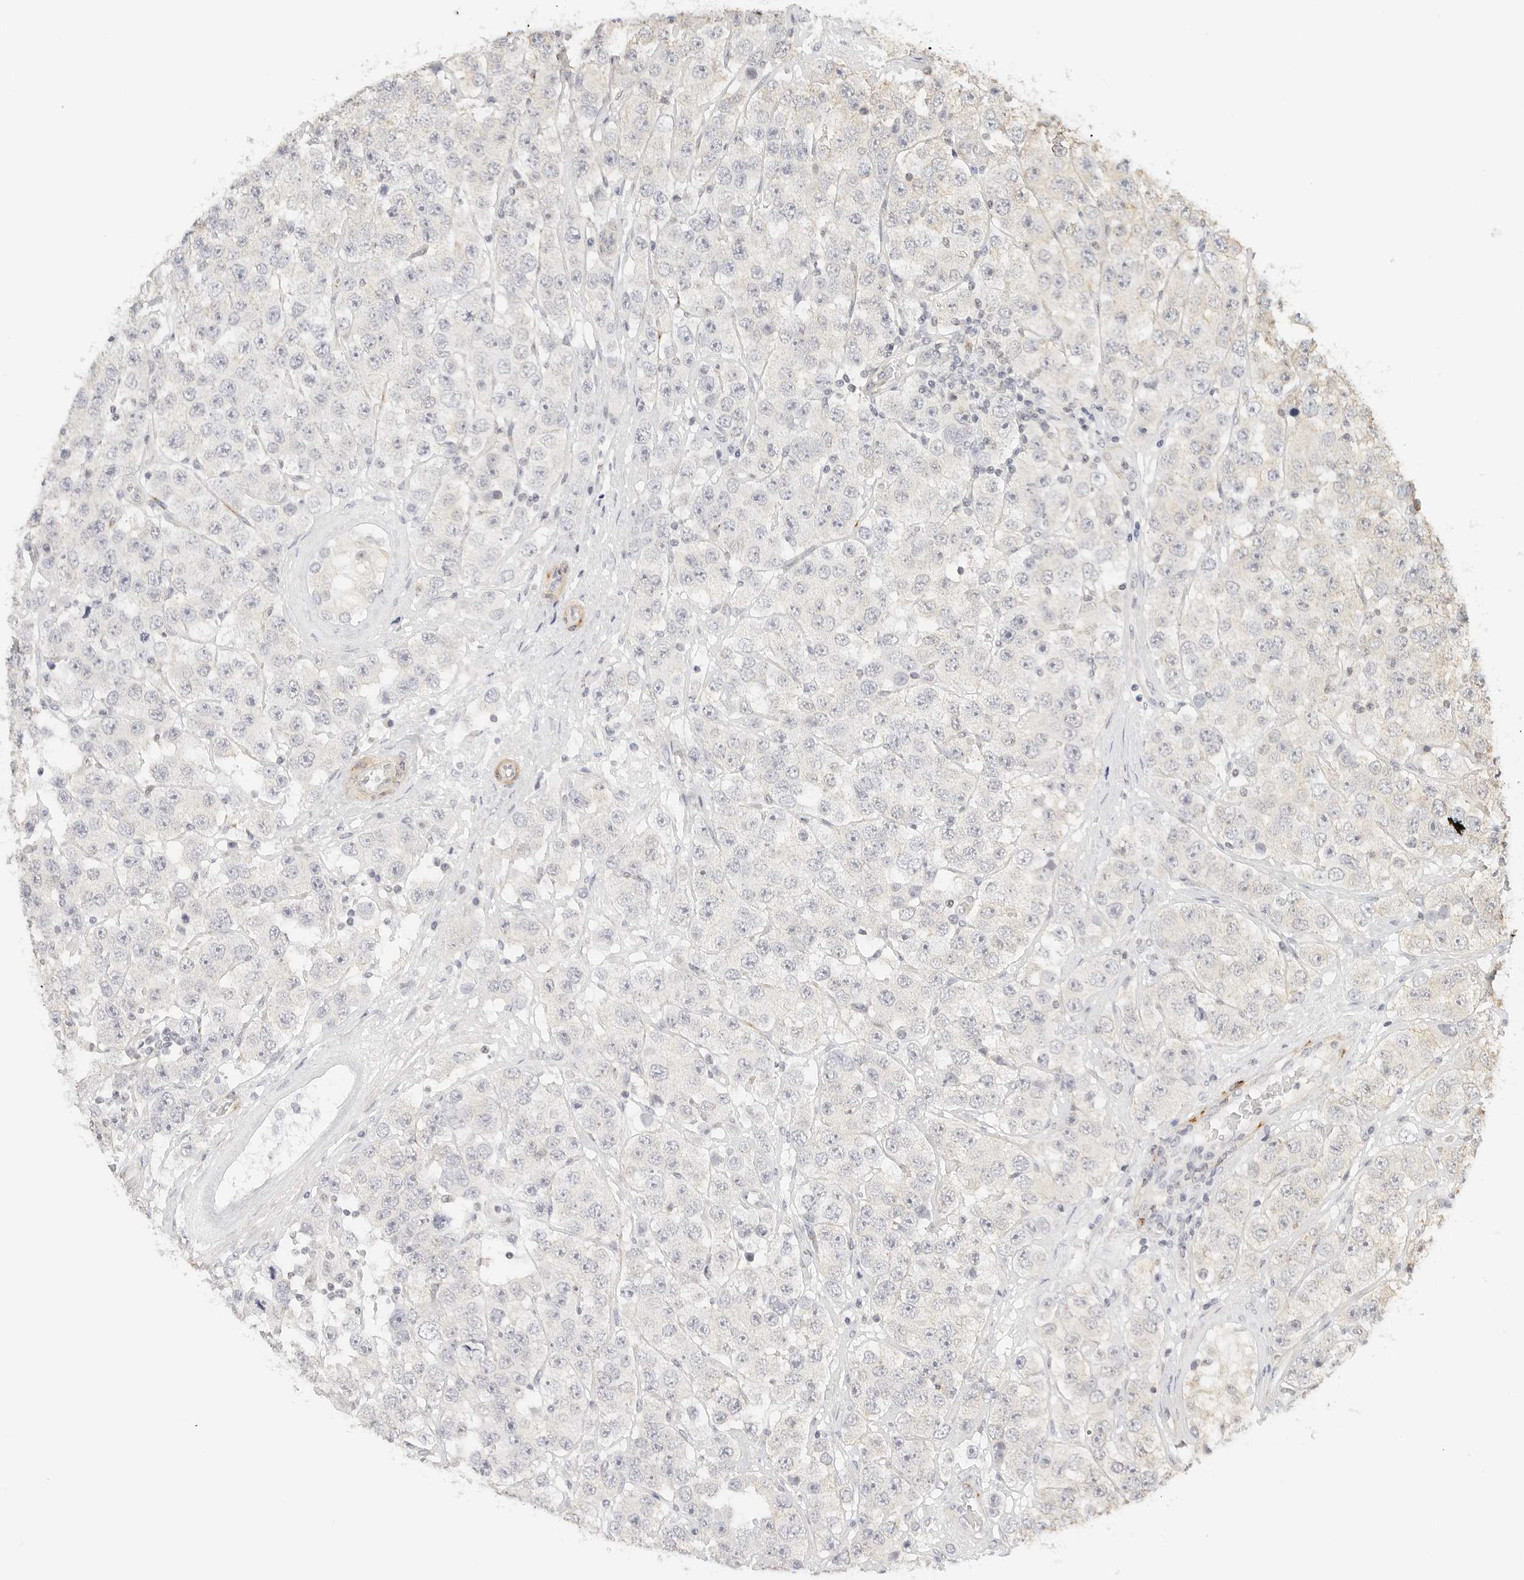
{"staining": {"intensity": "negative", "quantity": "none", "location": "none"}, "tissue": "testis cancer", "cell_type": "Tumor cells", "image_type": "cancer", "snomed": [{"axis": "morphology", "description": "Seminoma, NOS"}, {"axis": "topography", "description": "Testis"}], "caption": "High magnification brightfield microscopy of seminoma (testis) stained with DAB (brown) and counterstained with hematoxylin (blue): tumor cells show no significant positivity.", "gene": "PCDH19", "patient": {"sex": "male", "age": 28}}